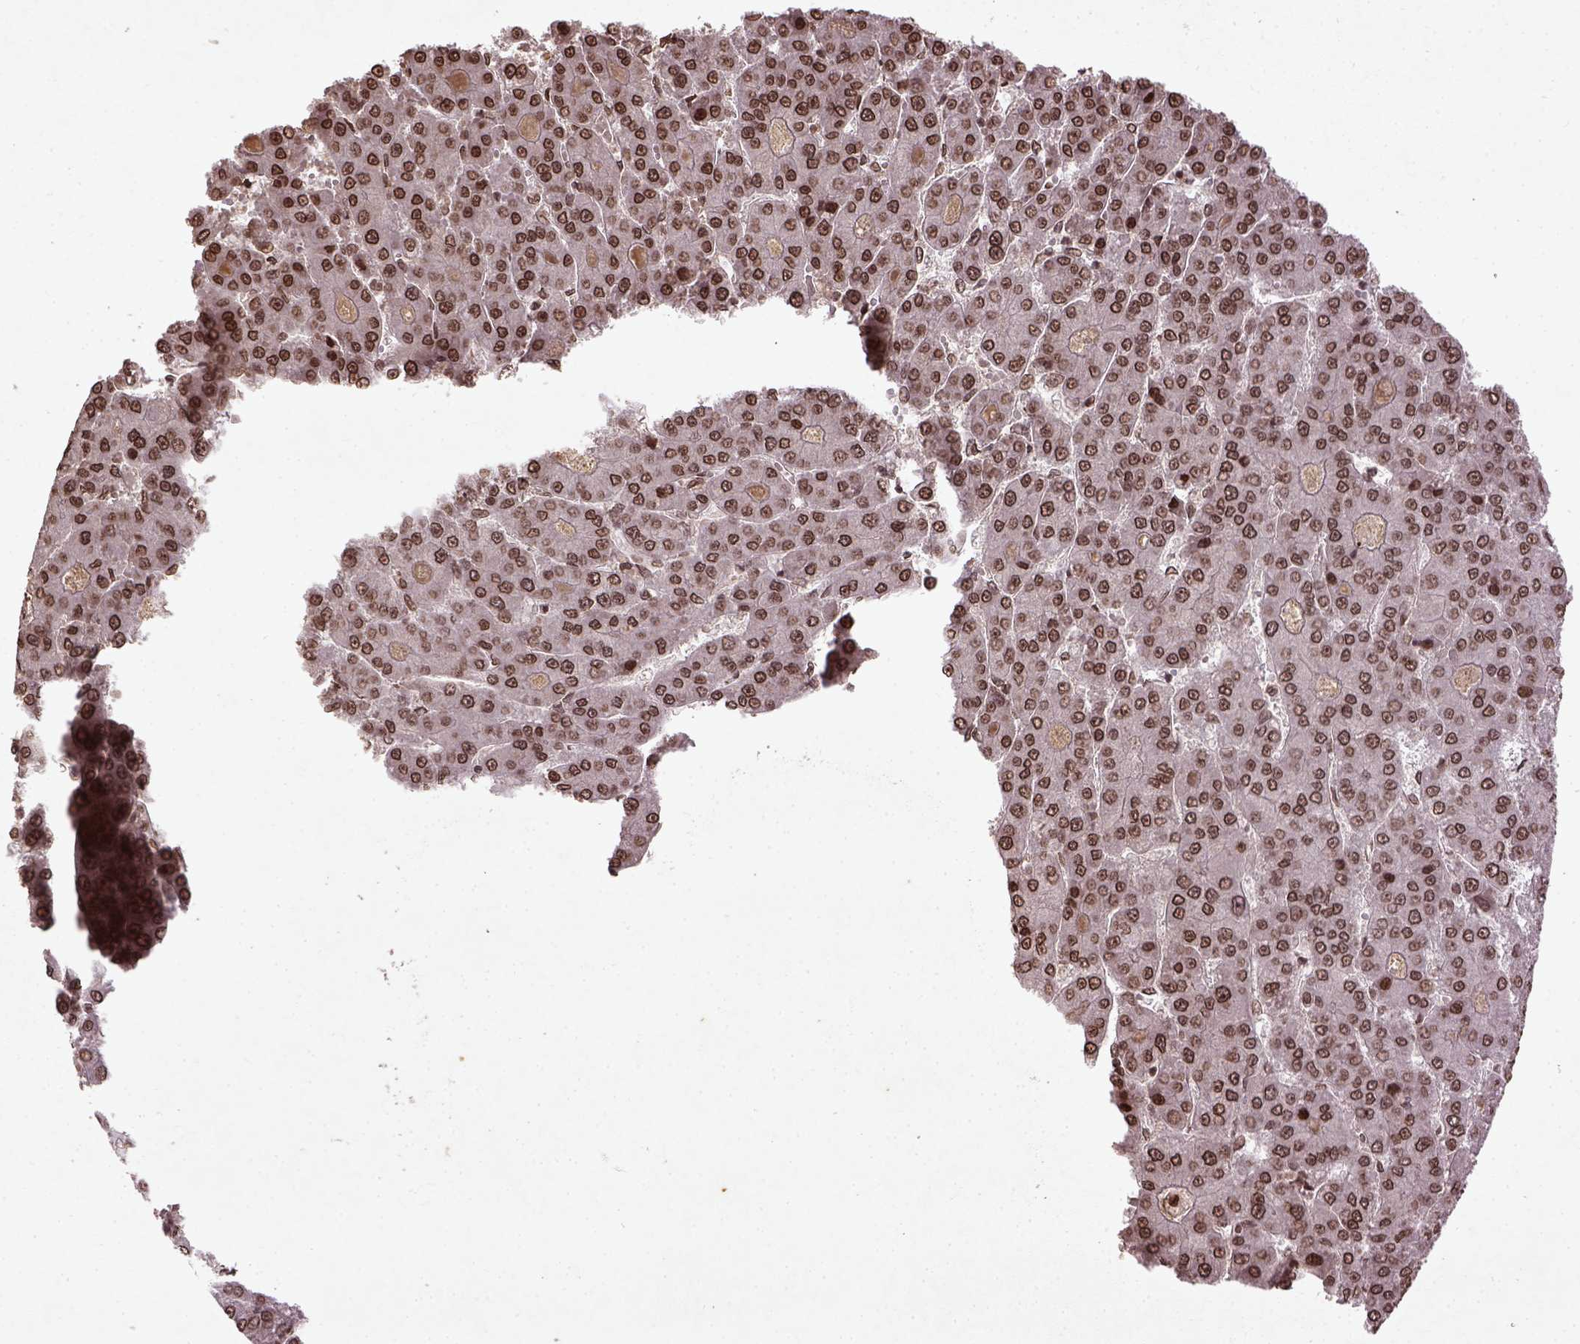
{"staining": {"intensity": "moderate", "quantity": ">75%", "location": "nuclear"}, "tissue": "liver cancer", "cell_type": "Tumor cells", "image_type": "cancer", "snomed": [{"axis": "morphology", "description": "Carcinoma, Hepatocellular, NOS"}, {"axis": "topography", "description": "Liver"}], "caption": "IHC micrograph of human liver cancer stained for a protein (brown), which reveals medium levels of moderate nuclear staining in about >75% of tumor cells.", "gene": "BANF1", "patient": {"sex": "male", "age": 70}}